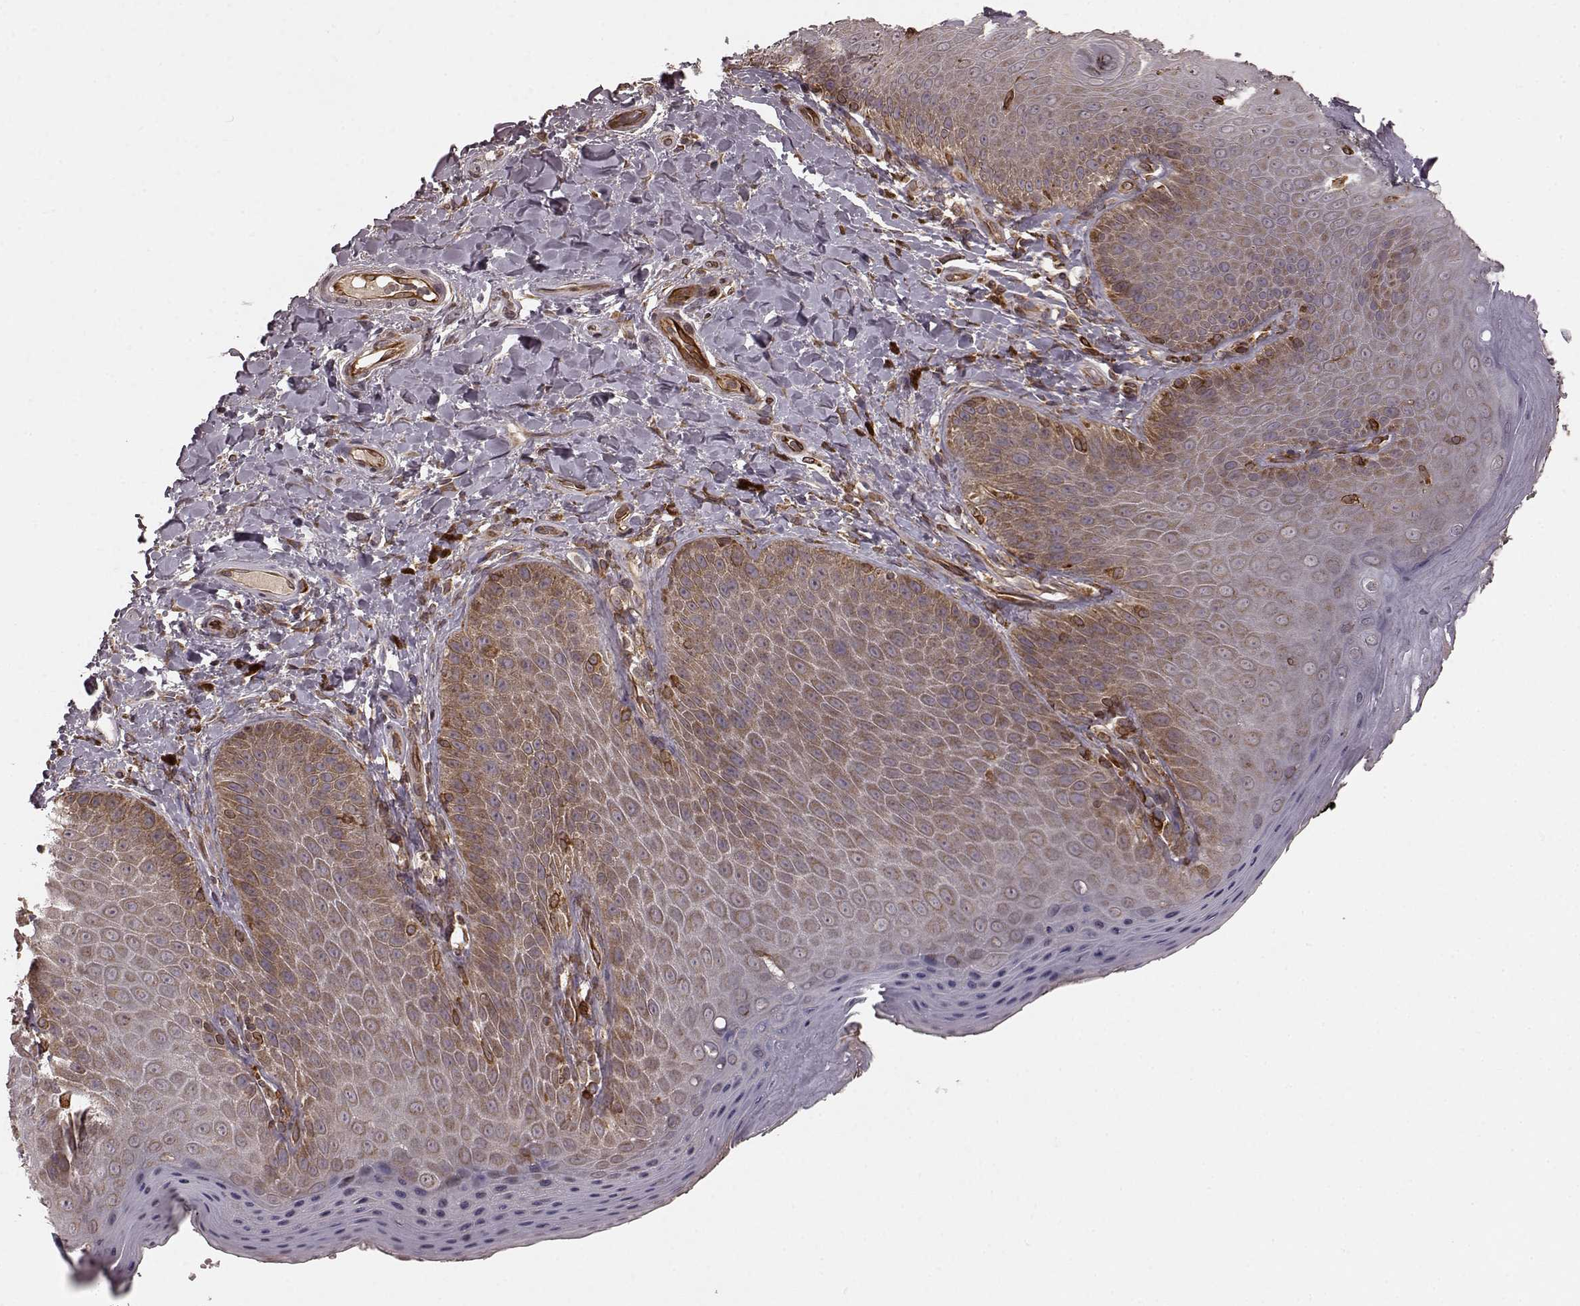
{"staining": {"intensity": "moderate", "quantity": ">75%", "location": "cytoplasmic/membranous"}, "tissue": "skin", "cell_type": "Epidermal cells", "image_type": "normal", "snomed": [{"axis": "morphology", "description": "Normal tissue, NOS"}, {"axis": "topography", "description": "Anal"}], "caption": "Human skin stained for a protein (brown) reveals moderate cytoplasmic/membranous positive expression in about >75% of epidermal cells.", "gene": "AGPAT1", "patient": {"sex": "male", "age": 53}}